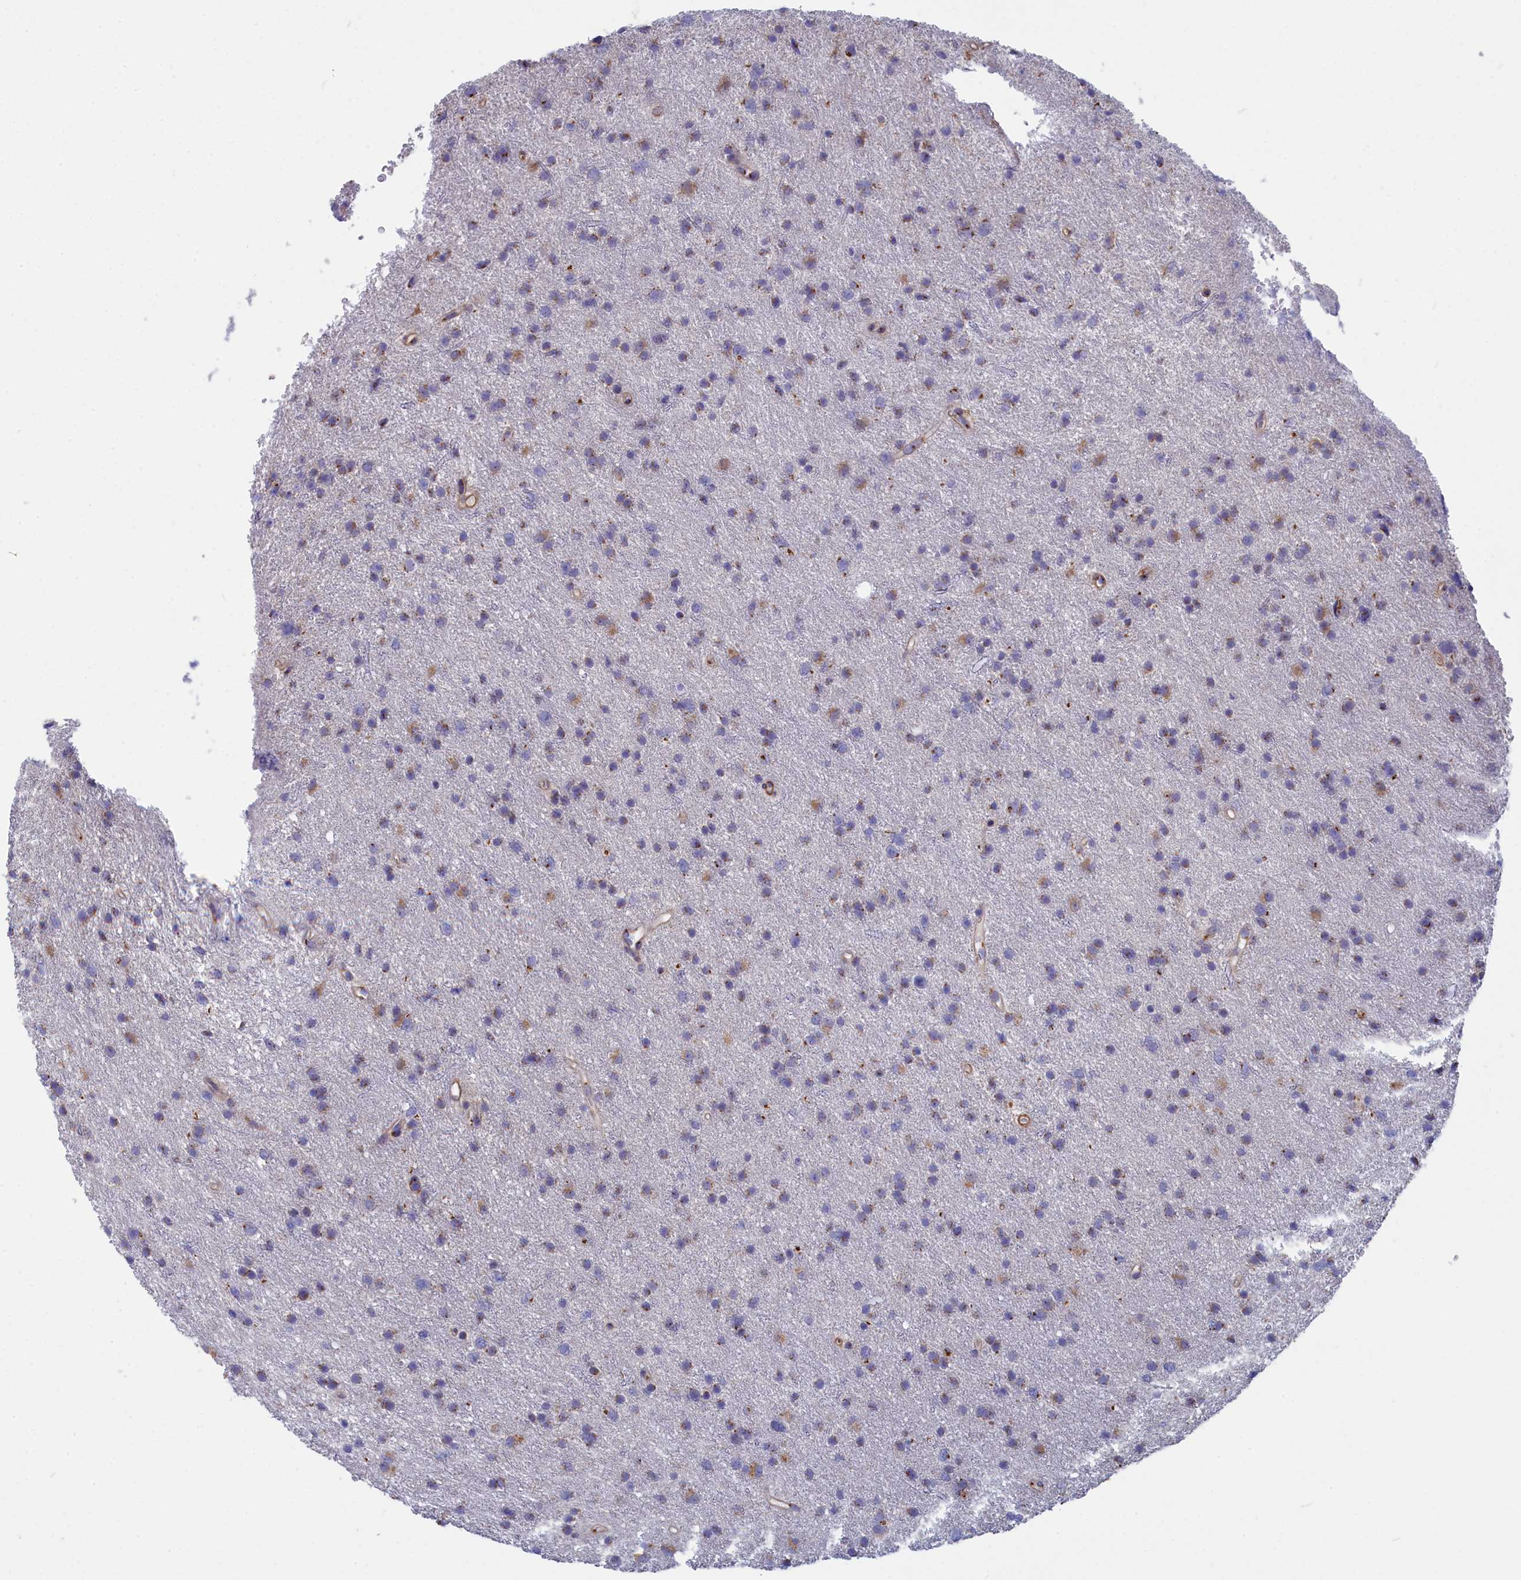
{"staining": {"intensity": "moderate", "quantity": "<25%", "location": "cytoplasmic/membranous"}, "tissue": "glioma", "cell_type": "Tumor cells", "image_type": "cancer", "snomed": [{"axis": "morphology", "description": "Glioma, malignant, Low grade"}, {"axis": "topography", "description": "Cerebral cortex"}], "caption": "Glioma stained with a brown dye exhibits moderate cytoplasmic/membranous positive expression in approximately <25% of tumor cells.", "gene": "TUBGCP4", "patient": {"sex": "female", "age": 39}}